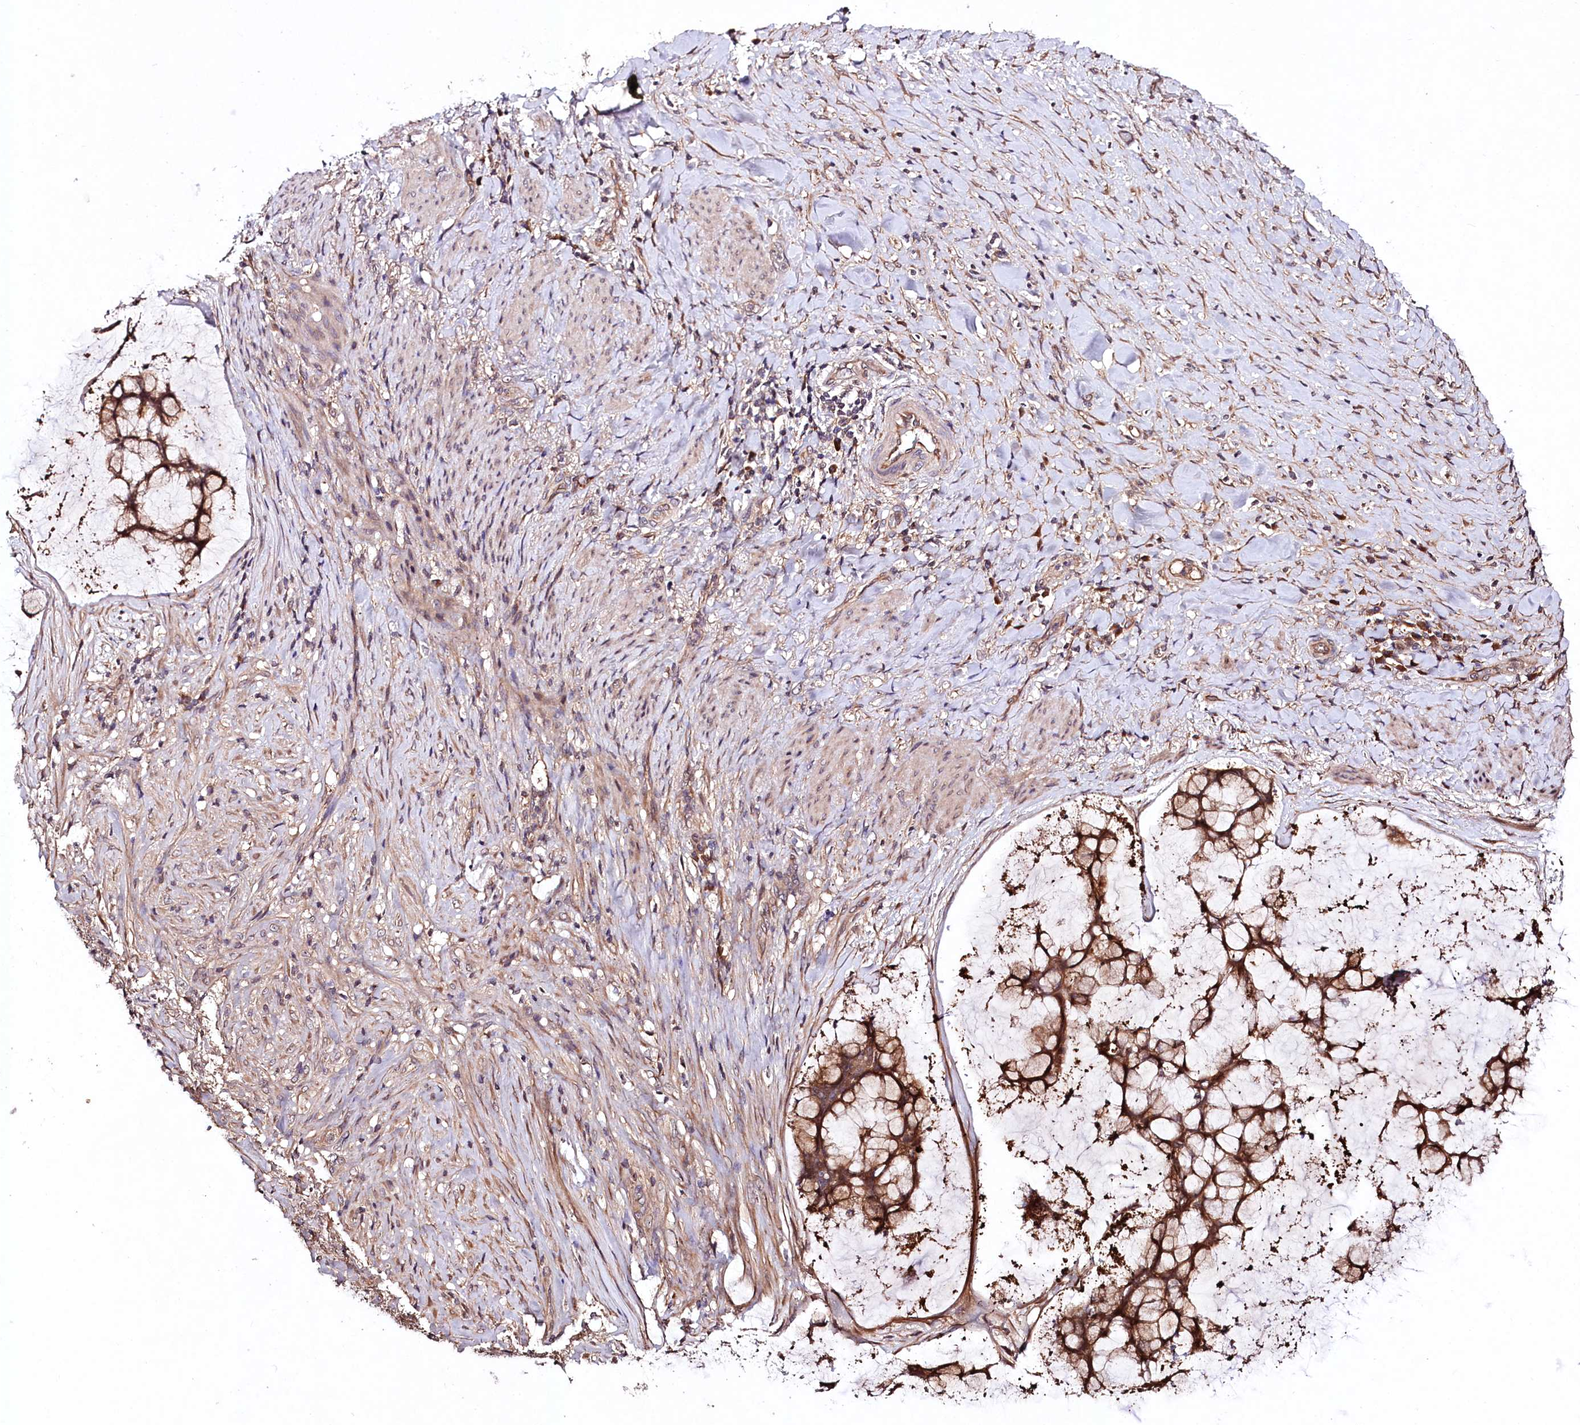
{"staining": {"intensity": "strong", "quantity": ">75%", "location": "cytoplasmic/membranous"}, "tissue": "ovarian cancer", "cell_type": "Tumor cells", "image_type": "cancer", "snomed": [{"axis": "morphology", "description": "Cystadenocarcinoma, mucinous, NOS"}, {"axis": "topography", "description": "Ovary"}], "caption": "A brown stain highlights strong cytoplasmic/membranous staining of a protein in ovarian mucinous cystadenocarcinoma tumor cells.", "gene": "TNPO3", "patient": {"sex": "female", "age": 42}}